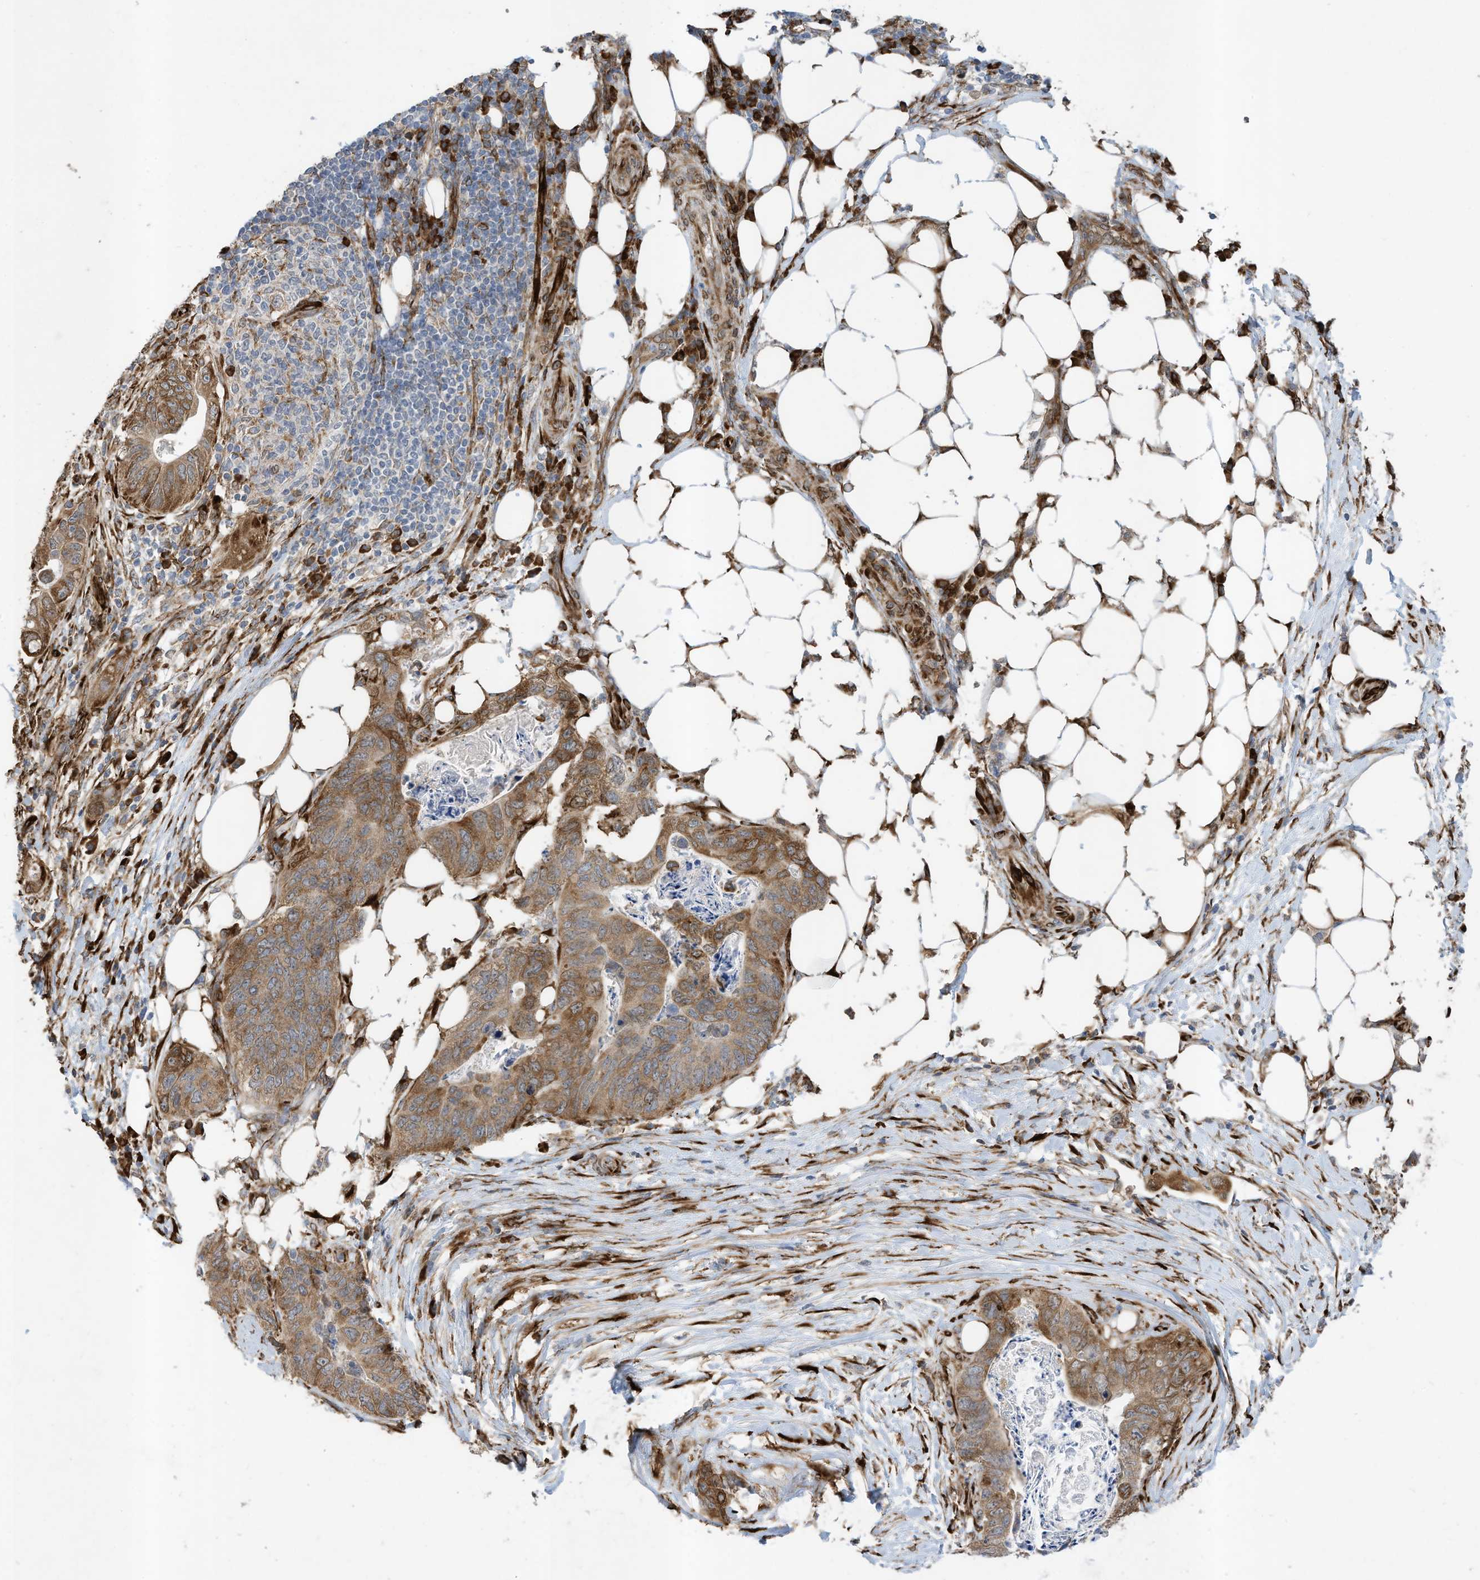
{"staining": {"intensity": "moderate", "quantity": ">75%", "location": "cytoplasmic/membranous"}, "tissue": "stomach cancer", "cell_type": "Tumor cells", "image_type": "cancer", "snomed": [{"axis": "morphology", "description": "Adenocarcinoma, NOS"}, {"axis": "topography", "description": "Stomach"}], "caption": "There is medium levels of moderate cytoplasmic/membranous staining in tumor cells of stomach cancer, as demonstrated by immunohistochemical staining (brown color).", "gene": "ZBTB45", "patient": {"sex": "female", "age": 89}}